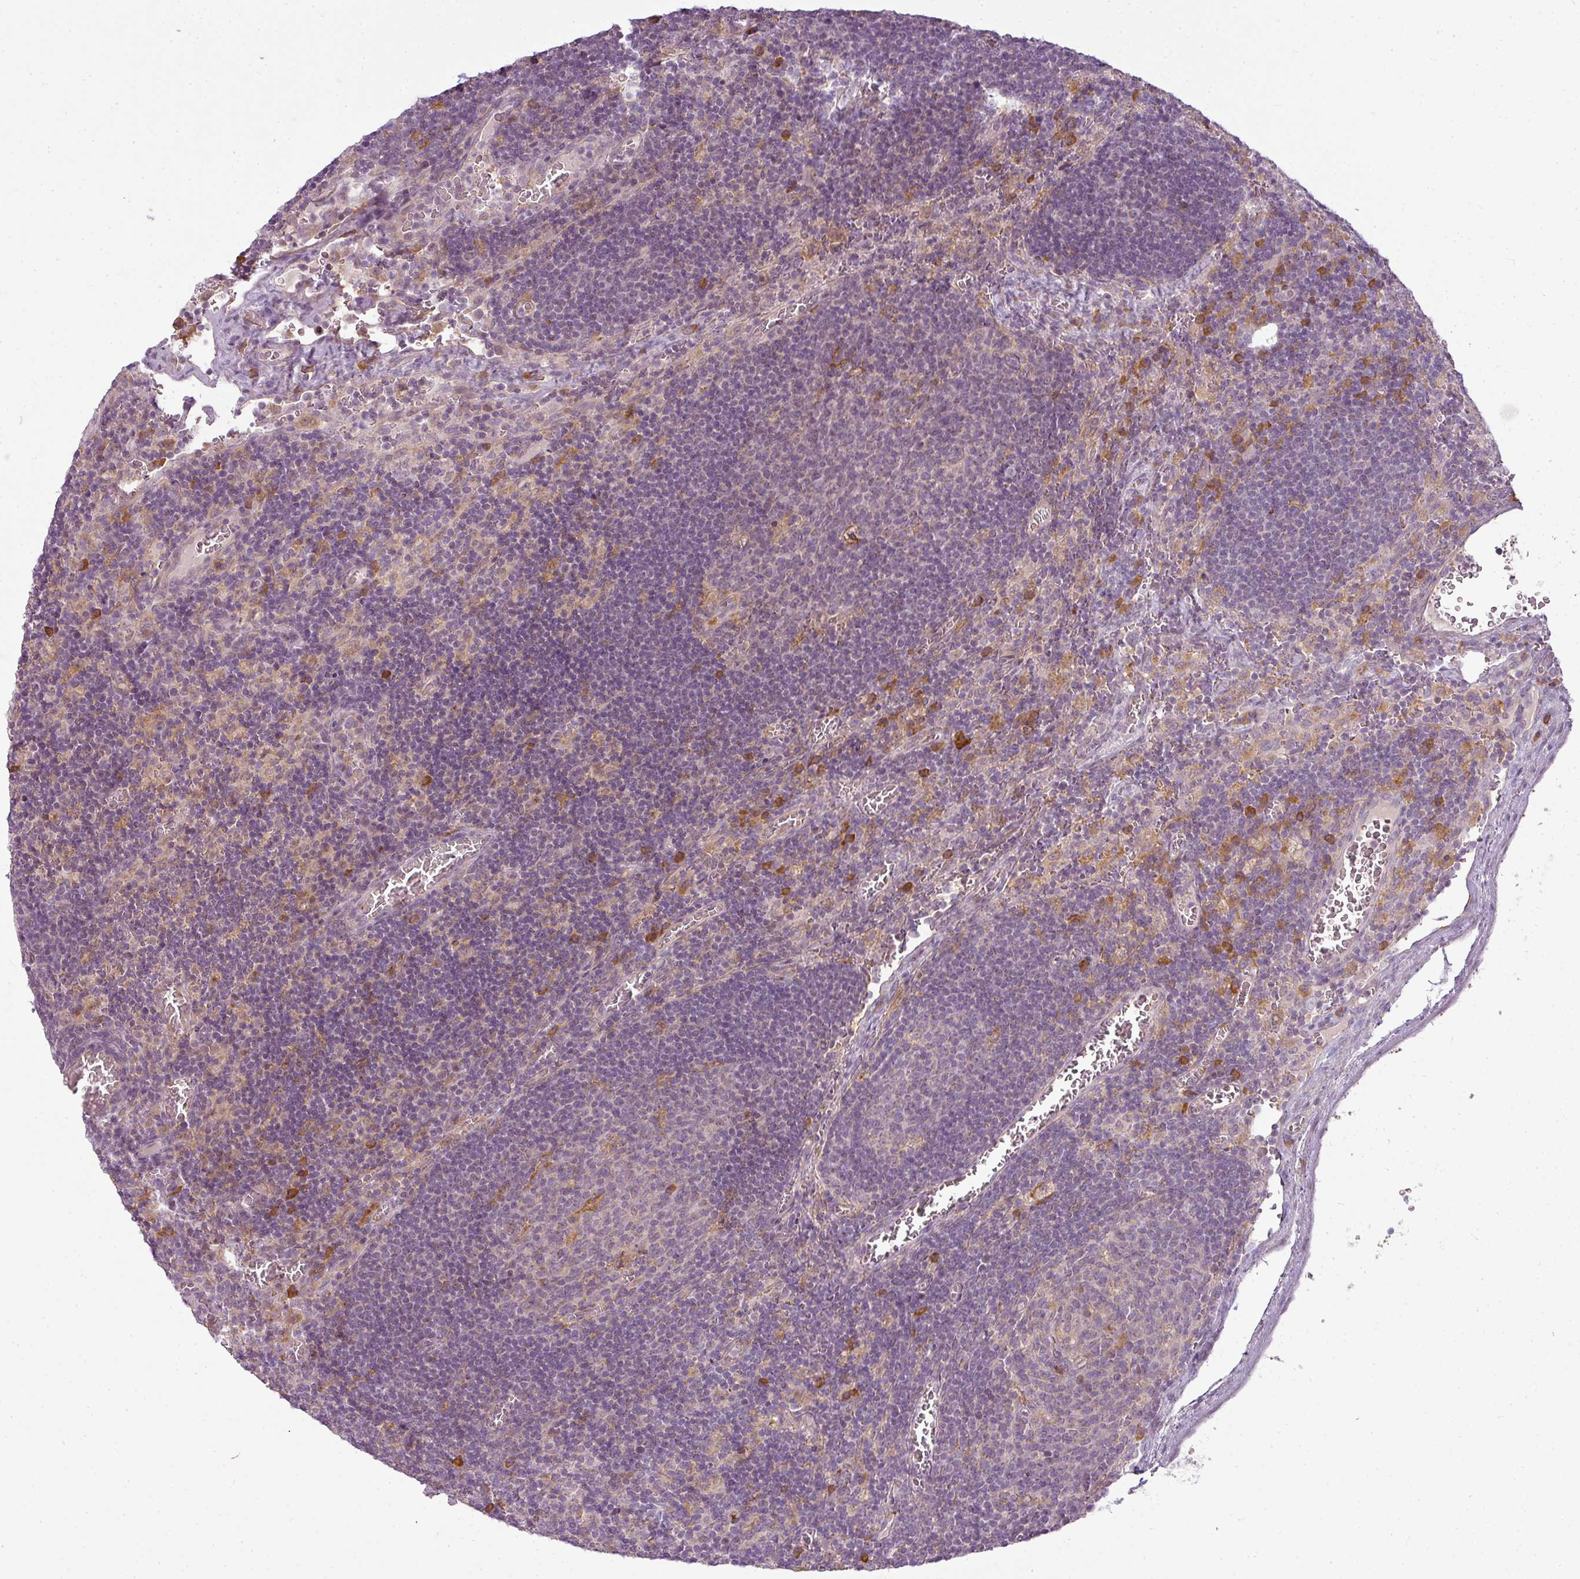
{"staining": {"intensity": "moderate", "quantity": "<25%", "location": "cytoplasmic/membranous"}, "tissue": "lymph node", "cell_type": "Germinal center cells", "image_type": "normal", "snomed": [{"axis": "morphology", "description": "Normal tissue, NOS"}, {"axis": "topography", "description": "Lymph node"}], "caption": "IHC photomicrograph of benign lymph node: lymph node stained using immunohistochemistry exhibits low levels of moderate protein expression localized specifically in the cytoplasmic/membranous of germinal center cells, appearing as a cytoplasmic/membranous brown color.", "gene": "LY75", "patient": {"sex": "male", "age": 50}}